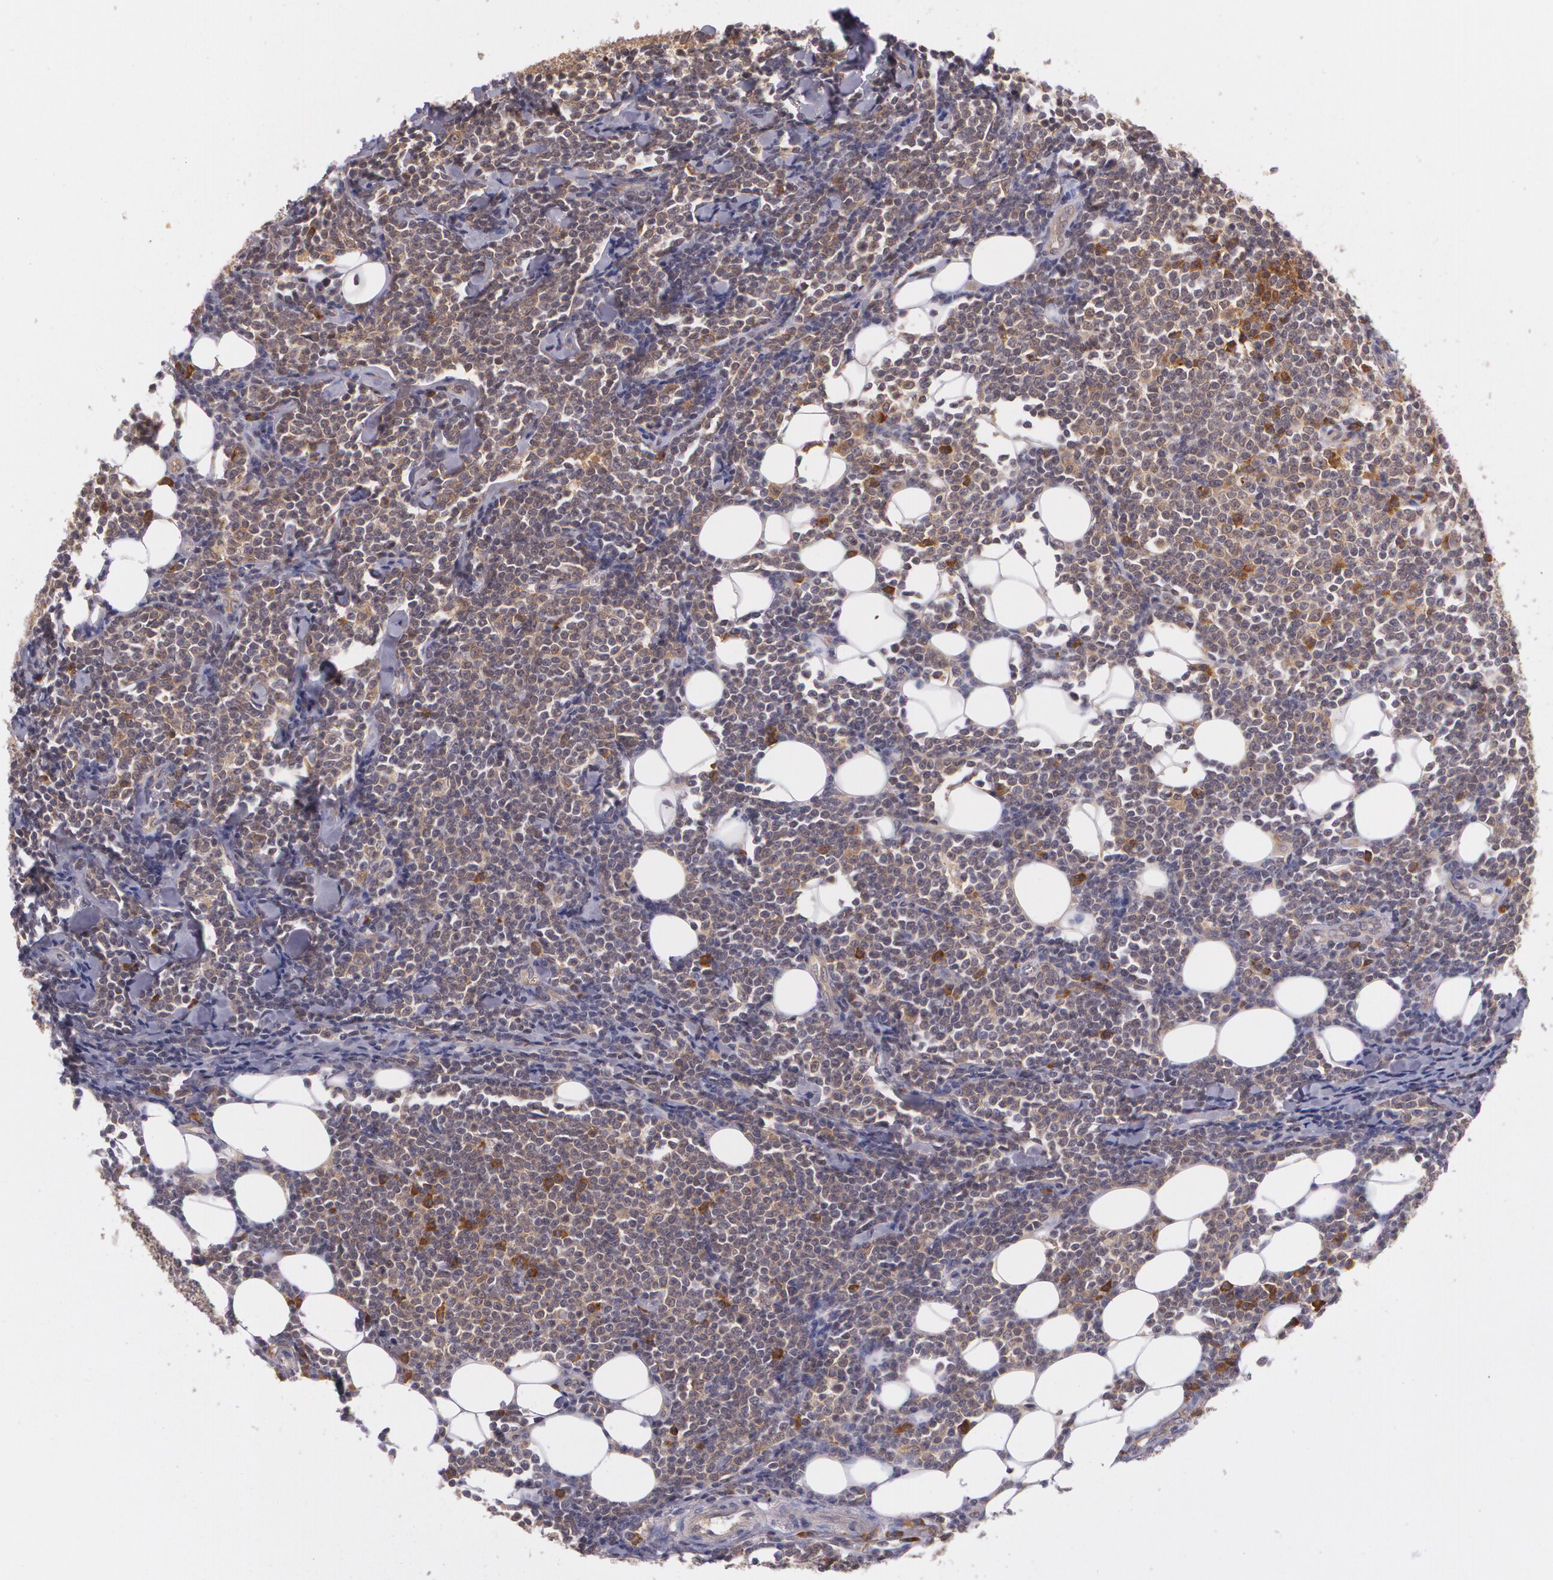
{"staining": {"intensity": "moderate", "quantity": "<25%", "location": "cytoplasmic/membranous"}, "tissue": "lymphoma", "cell_type": "Tumor cells", "image_type": "cancer", "snomed": [{"axis": "morphology", "description": "Malignant lymphoma, non-Hodgkin's type, Low grade"}, {"axis": "topography", "description": "Soft tissue"}], "caption": "DAB immunohistochemical staining of low-grade malignant lymphoma, non-Hodgkin's type exhibits moderate cytoplasmic/membranous protein positivity in about <25% of tumor cells.", "gene": "CCL17", "patient": {"sex": "male", "age": 92}}